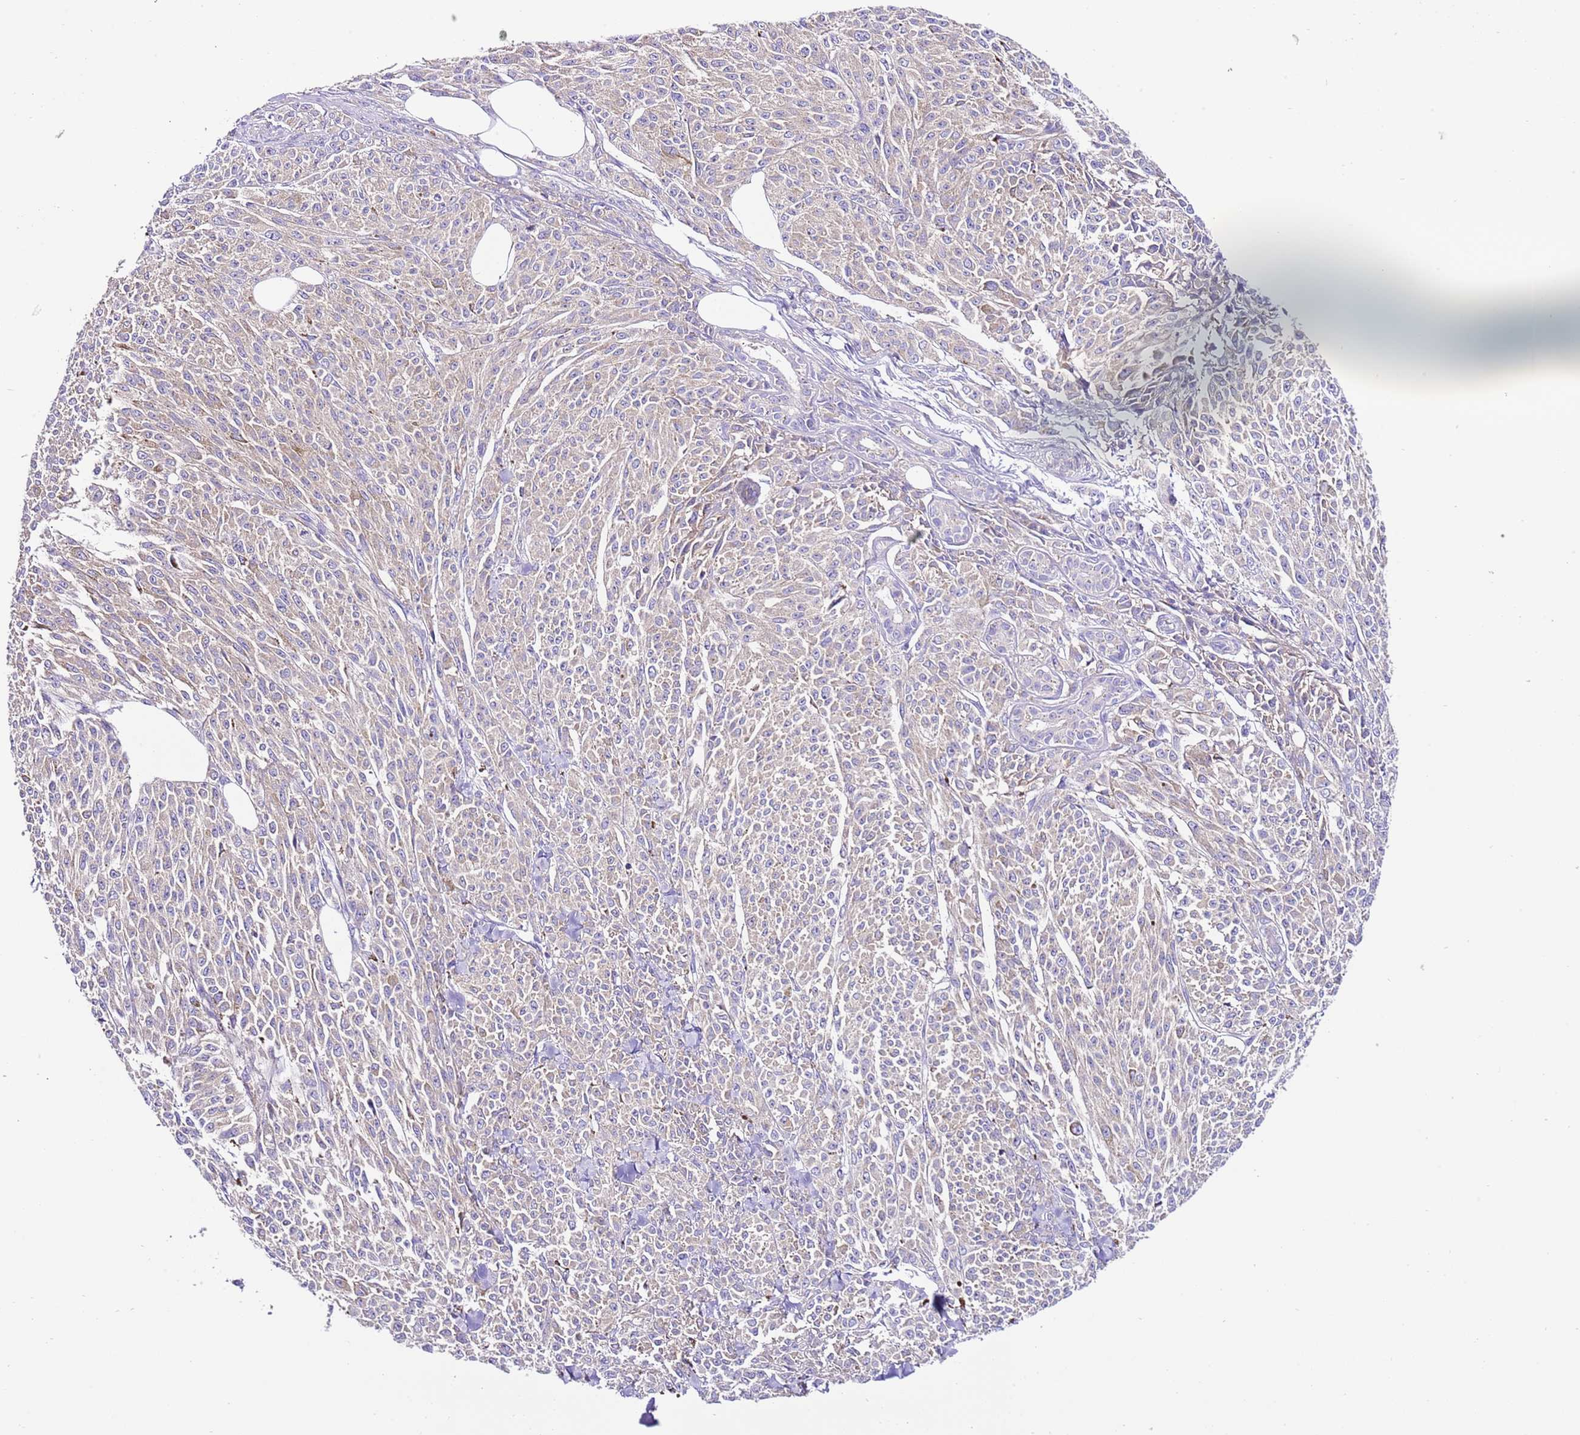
{"staining": {"intensity": "weak", "quantity": "25%-75%", "location": "cytoplasmic/membranous"}, "tissue": "melanoma", "cell_type": "Tumor cells", "image_type": "cancer", "snomed": [{"axis": "morphology", "description": "Malignant melanoma, NOS"}, {"axis": "topography", "description": "Skin"}], "caption": "Weak cytoplasmic/membranous positivity is appreciated in about 25%-75% of tumor cells in malignant melanoma.", "gene": "RPS10", "patient": {"sex": "female", "age": 52}}